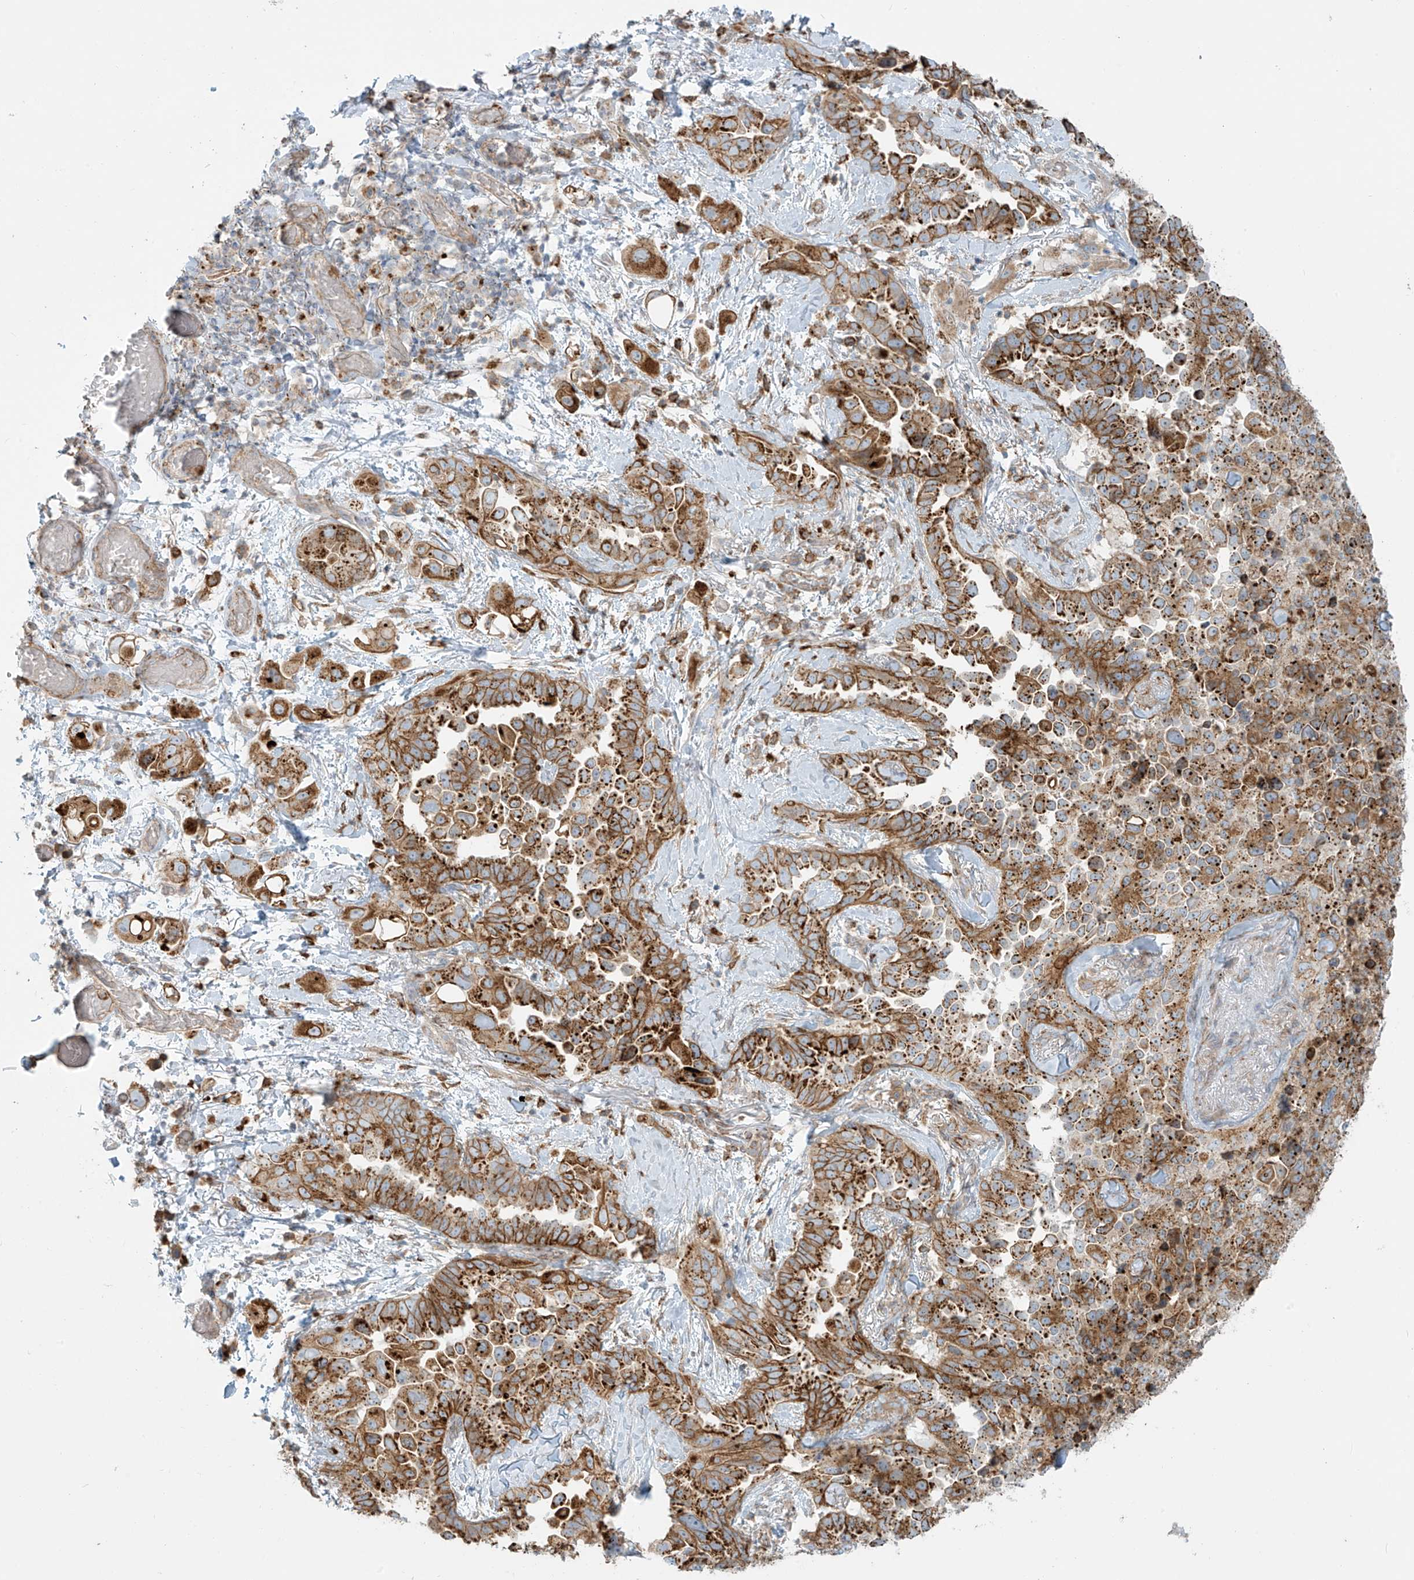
{"staining": {"intensity": "strong", "quantity": ">75%", "location": "cytoplasmic/membranous"}, "tissue": "lung cancer", "cell_type": "Tumor cells", "image_type": "cancer", "snomed": [{"axis": "morphology", "description": "Adenocarcinoma, NOS"}, {"axis": "topography", "description": "Lung"}], "caption": "Protein expression analysis of human lung cancer reveals strong cytoplasmic/membranous positivity in approximately >75% of tumor cells.", "gene": "LZTS3", "patient": {"sex": "female", "age": 67}}